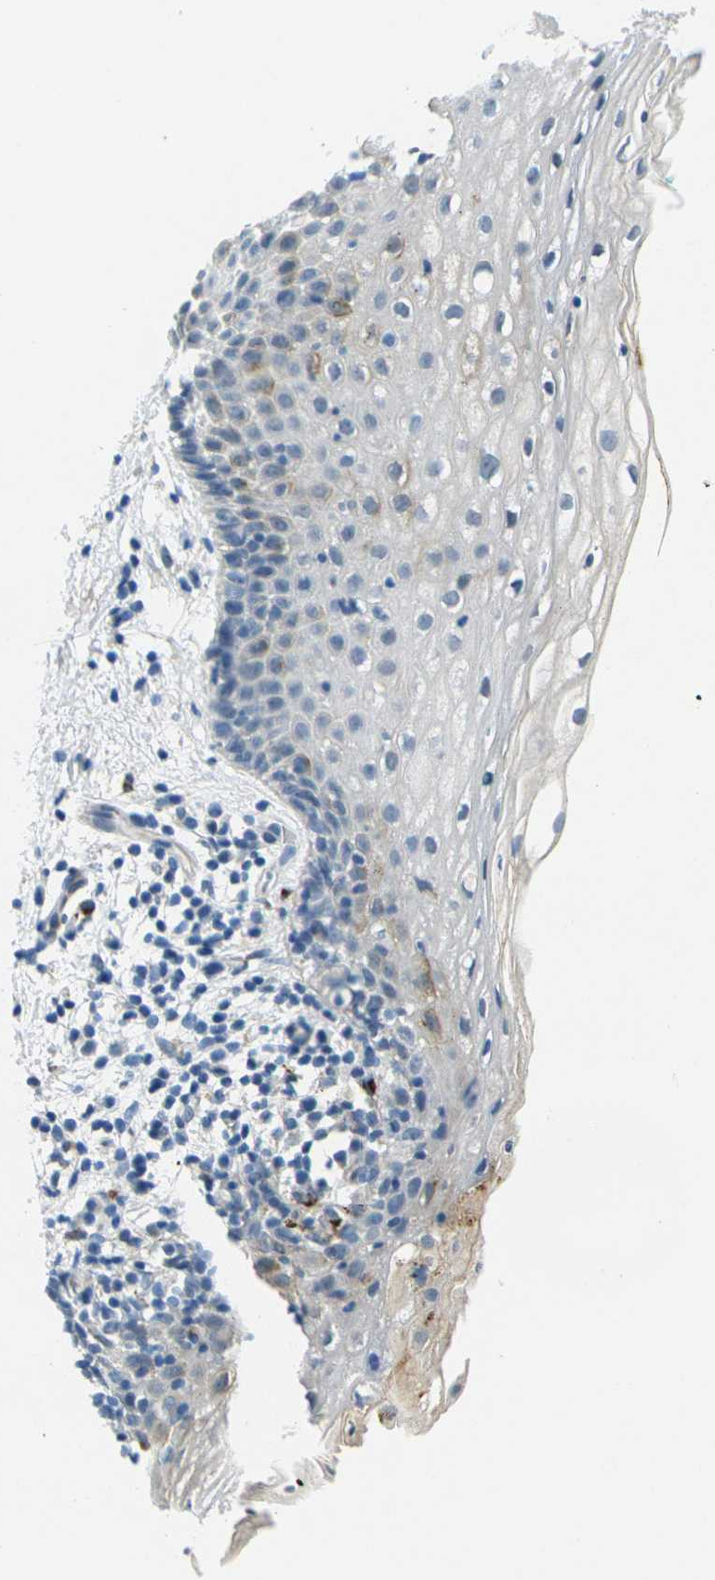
{"staining": {"intensity": "negative", "quantity": "none", "location": "none"}, "tissue": "vagina", "cell_type": "Squamous epithelial cells", "image_type": "normal", "snomed": [{"axis": "morphology", "description": "Normal tissue, NOS"}, {"axis": "topography", "description": "Vagina"}], "caption": "Immunohistochemistry (IHC) micrograph of benign vagina stained for a protein (brown), which shows no positivity in squamous epithelial cells.", "gene": "CYP2C8", "patient": {"sex": "female", "age": 44}}